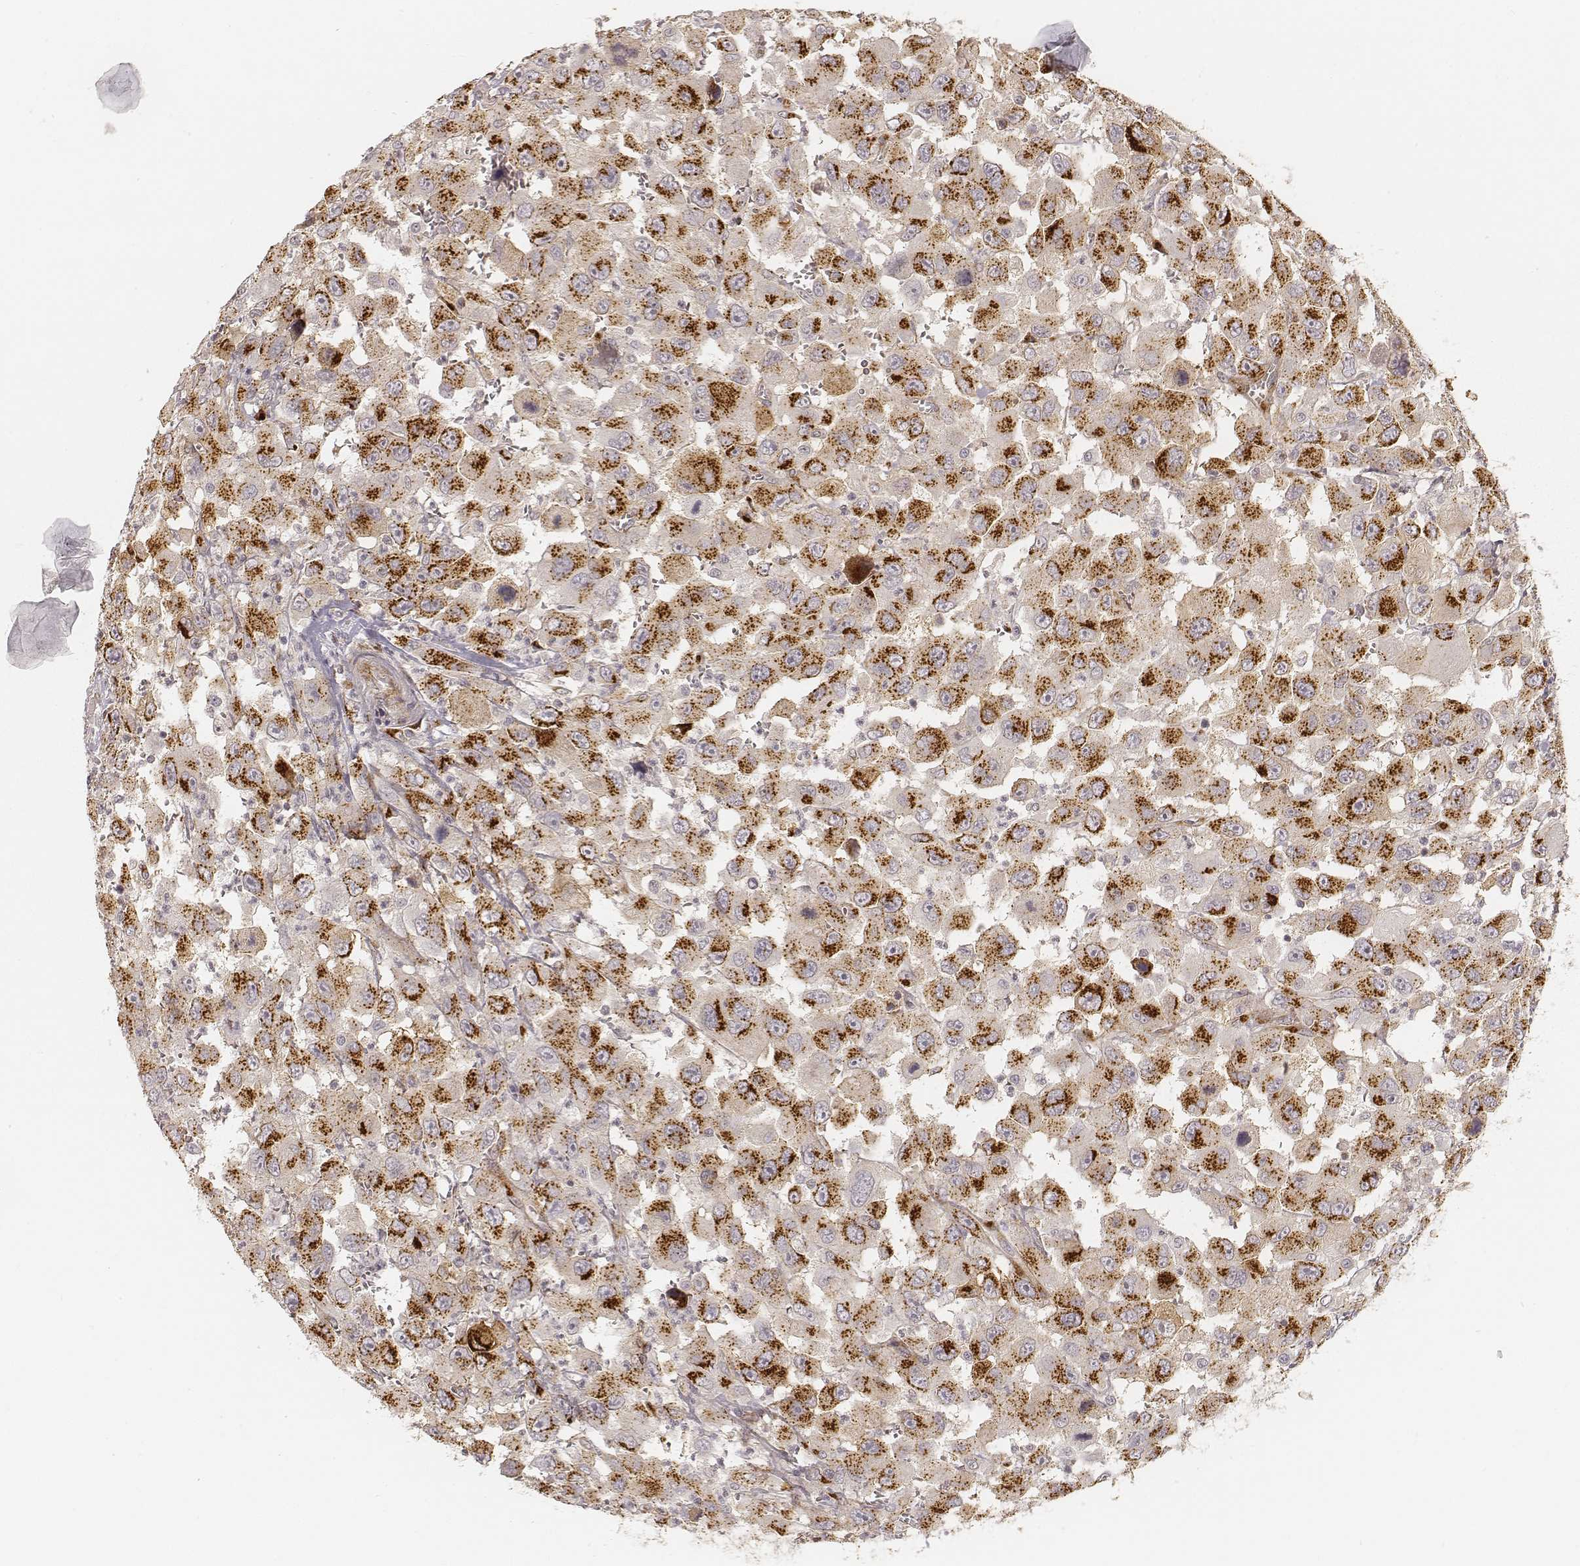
{"staining": {"intensity": "strong", "quantity": ">75%", "location": "cytoplasmic/membranous"}, "tissue": "head and neck cancer", "cell_type": "Tumor cells", "image_type": "cancer", "snomed": [{"axis": "morphology", "description": "Squamous cell carcinoma, NOS"}, {"axis": "morphology", "description": "Squamous cell carcinoma, metastatic, NOS"}, {"axis": "topography", "description": "Oral tissue"}, {"axis": "topography", "description": "Head-Neck"}], "caption": "Brown immunohistochemical staining in head and neck cancer demonstrates strong cytoplasmic/membranous expression in approximately >75% of tumor cells.", "gene": "GORASP2", "patient": {"sex": "female", "age": 85}}